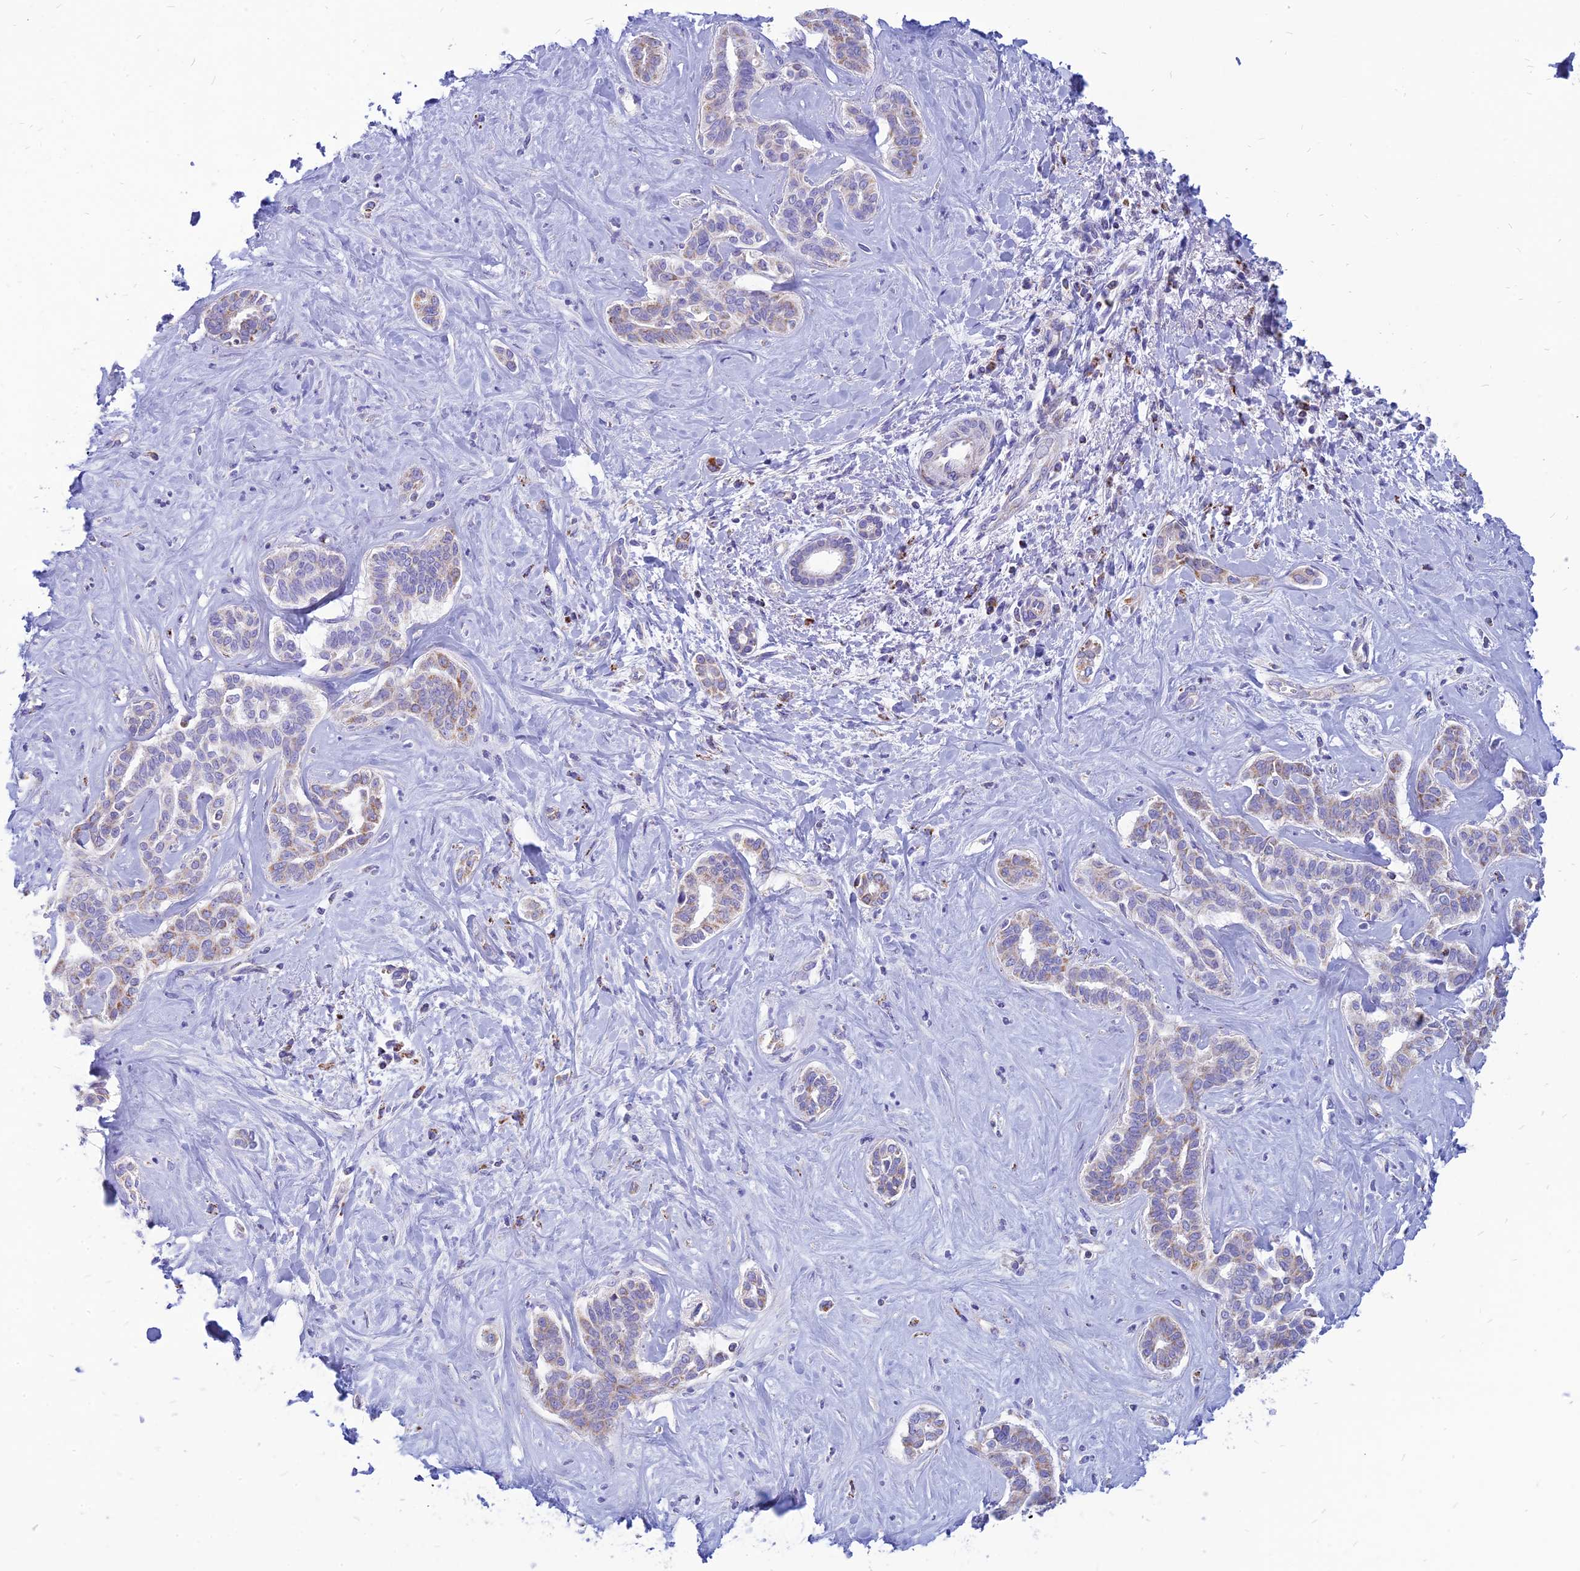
{"staining": {"intensity": "moderate", "quantity": "25%-75%", "location": "cytoplasmic/membranous"}, "tissue": "liver cancer", "cell_type": "Tumor cells", "image_type": "cancer", "snomed": [{"axis": "morphology", "description": "Cholangiocarcinoma"}, {"axis": "topography", "description": "Liver"}], "caption": "Tumor cells display medium levels of moderate cytoplasmic/membranous positivity in approximately 25%-75% of cells in human cholangiocarcinoma (liver).", "gene": "PACC1", "patient": {"sex": "female", "age": 77}}